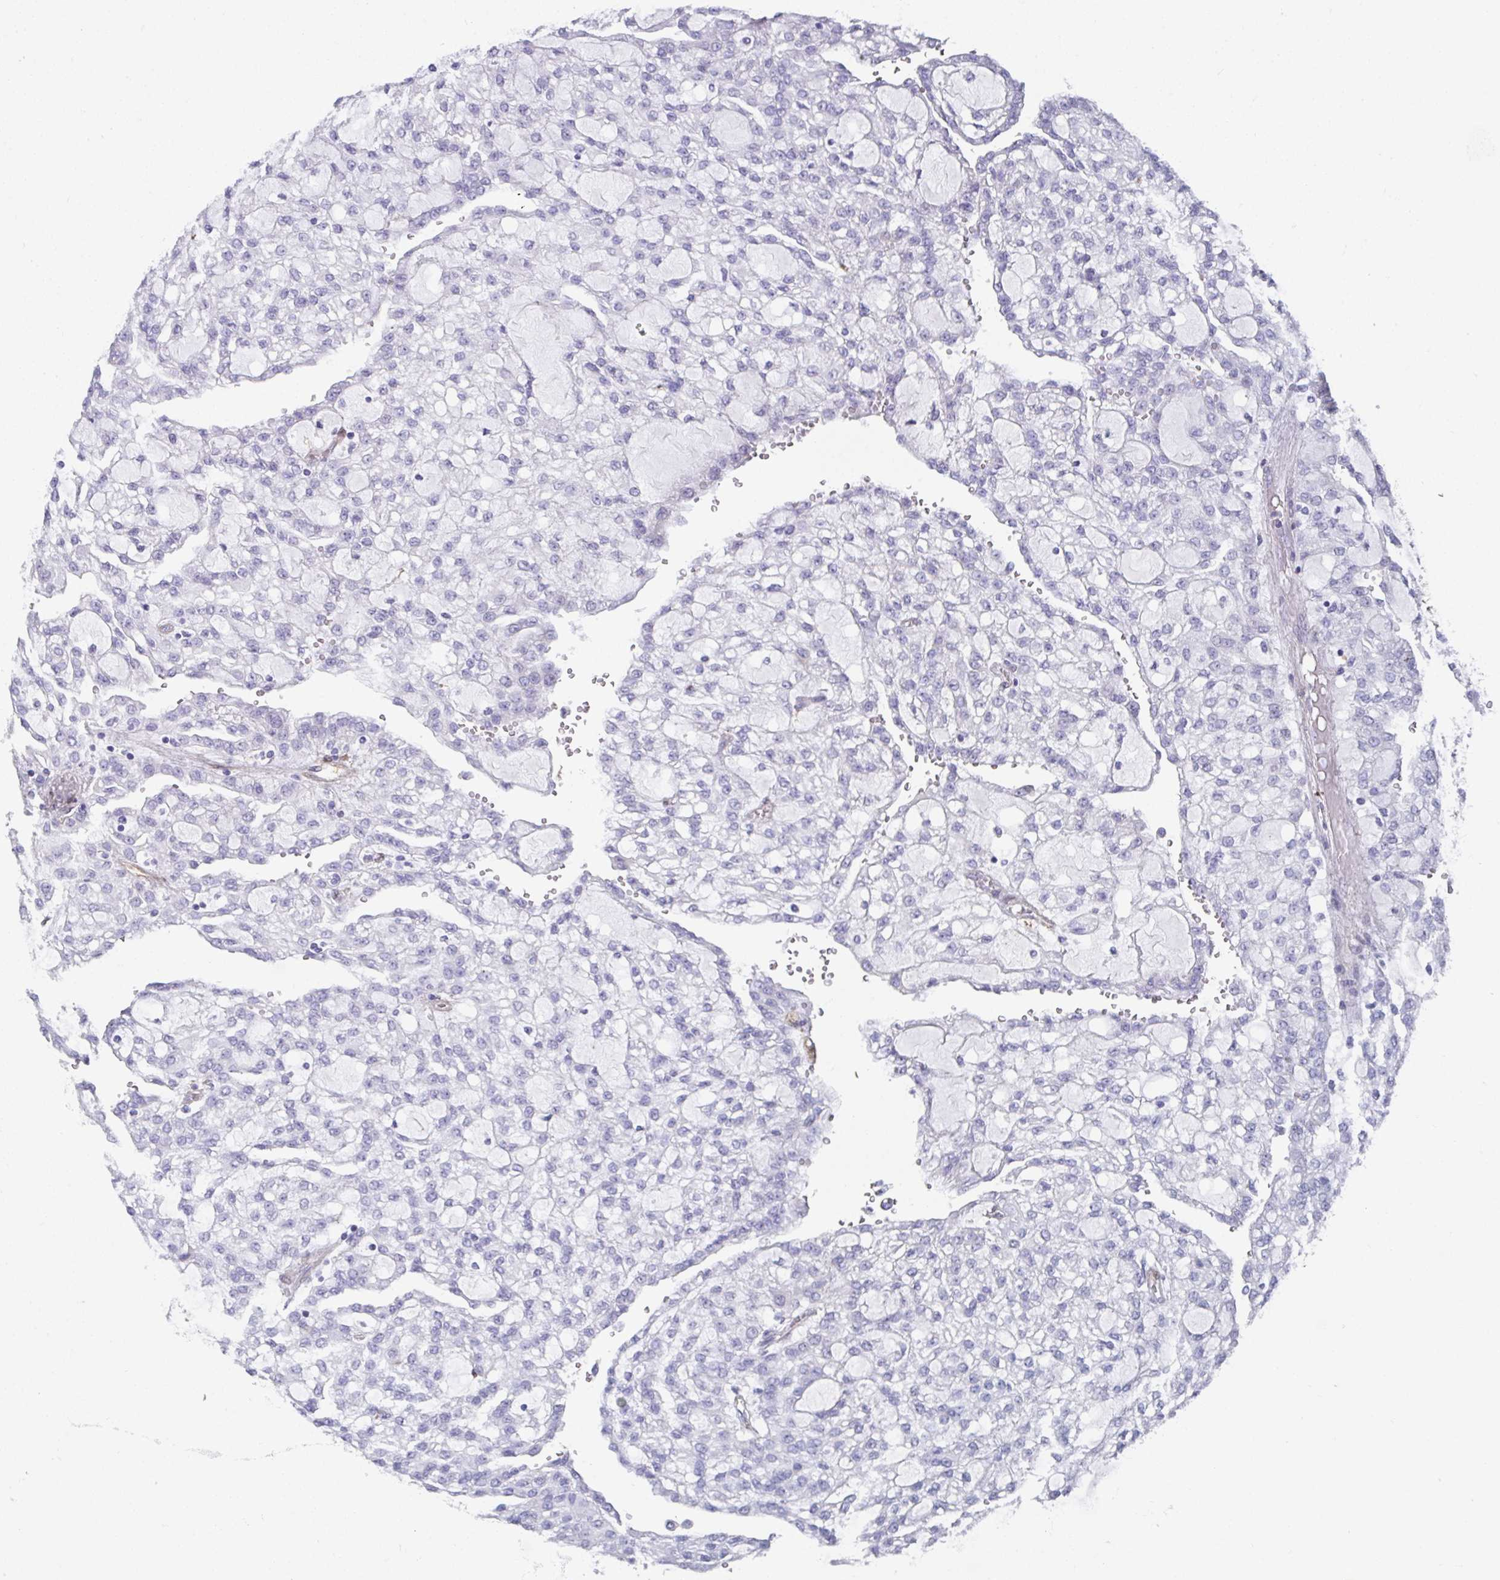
{"staining": {"intensity": "negative", "quantity": "none", "location": "none"}, "tissue": "renal cancer", "cell_type": "Tumor cells", "image_type": "cancer", "snomed": [{"axis": "morphology", "description": "Adenocarcinoma, NOS"}, {"axis": "topography", "description": "Kidney"}], "caption": "DAB immunohistochemical staining of renal adenocarcinoma exhibits no significant positivity in tumor cells.", "gene": "RBP1", "patient": {"sex": "male", "age": 63}}